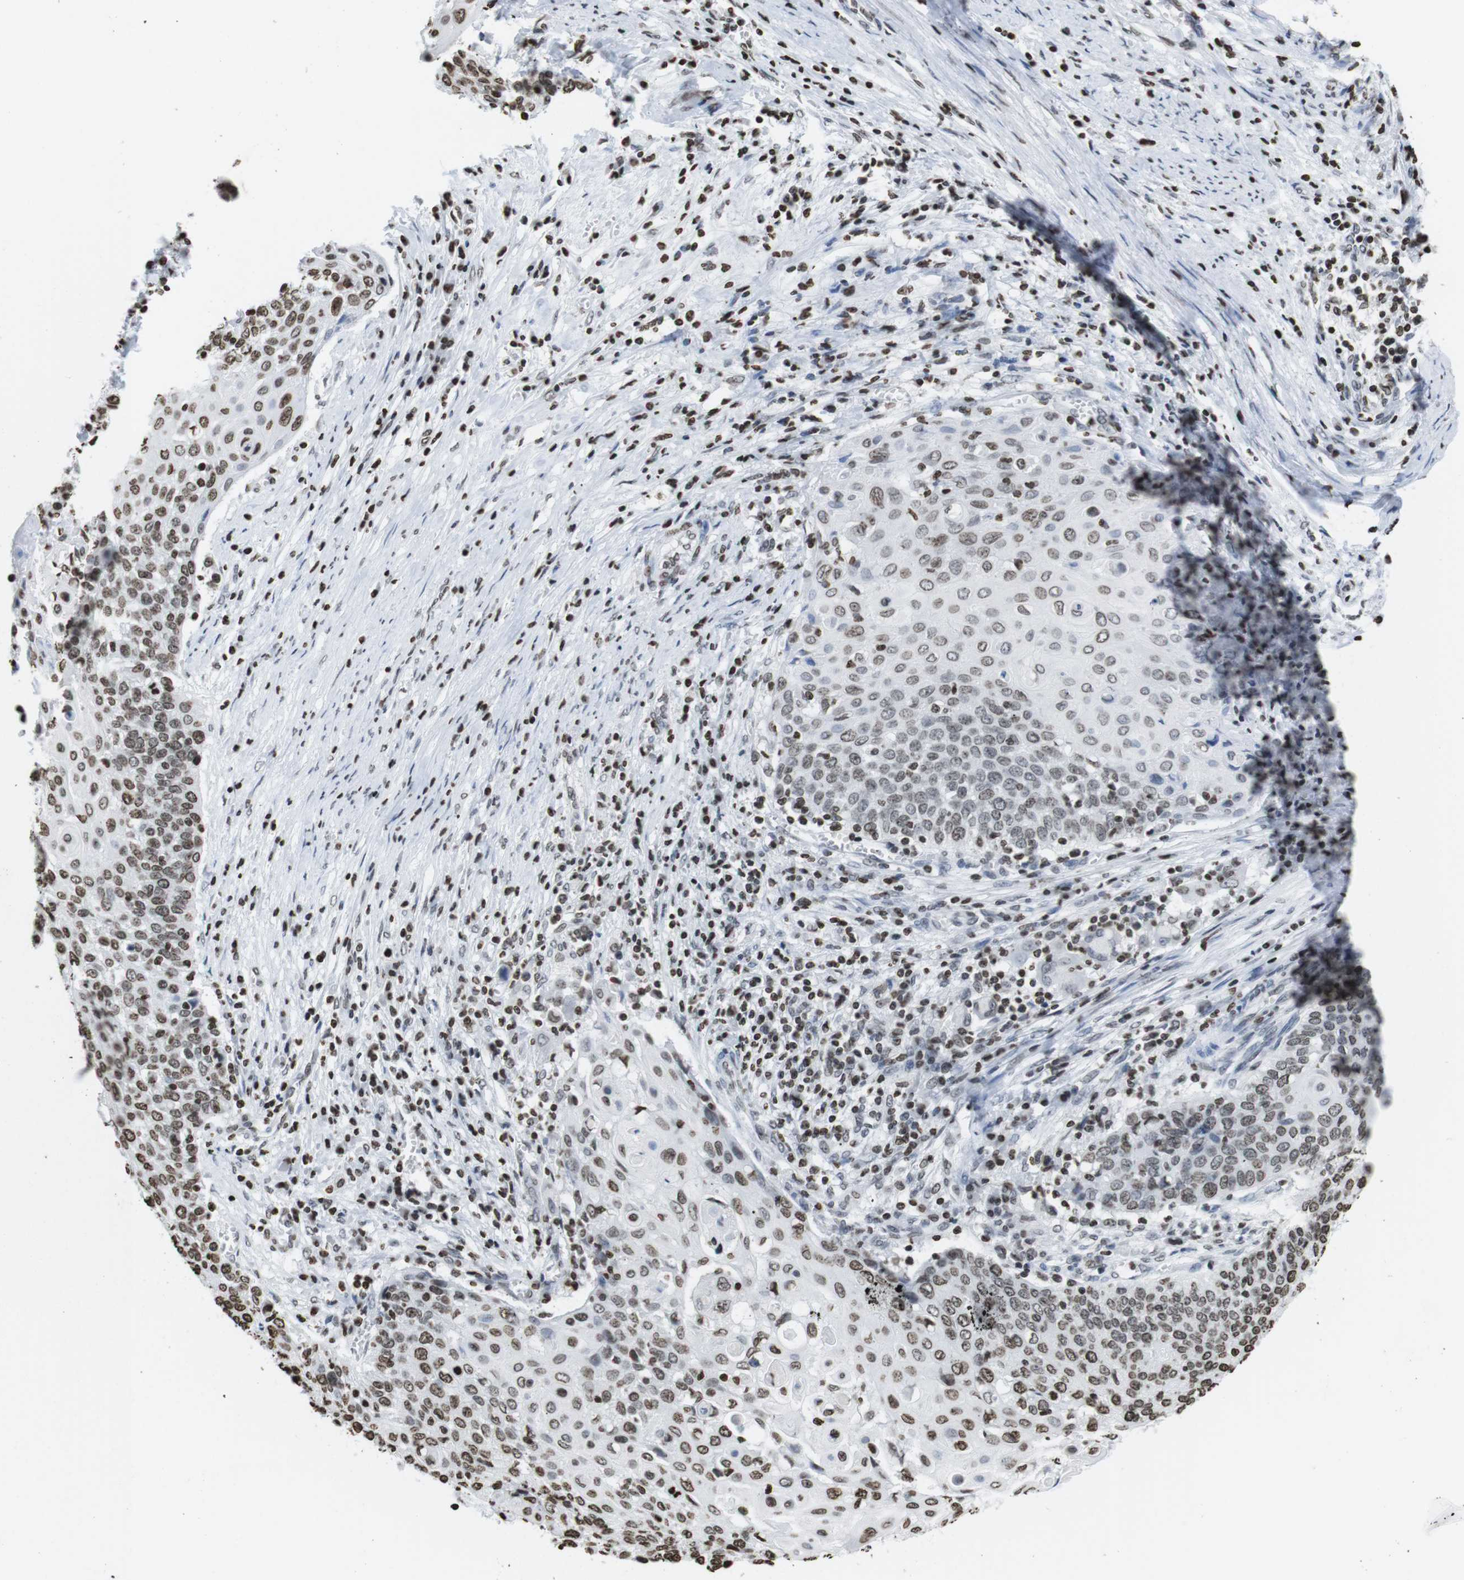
{"staining": {"intensity": "weak", "quantity": ">75%", "location": "nuclear"}, "tissue": "cervical cancer", "cell_type": "Tumor cells", "image_type": "cancer", "snomed": [{"axis": "morphology", "description": "Squamous cell carcinoma, NOS"}, {"axis": "topography", "description": "Cervix"}], "caption": "Immunohistochemical staining of human cervical cancer (squamous cell carcinoma) reveals weak nuclear protein expression in about >75% of tumor cells. (Brightfield microscopy of DAB IHC at high magnification).", "gene": "BSX", "patient": {"sex": "female", "age": 39}}